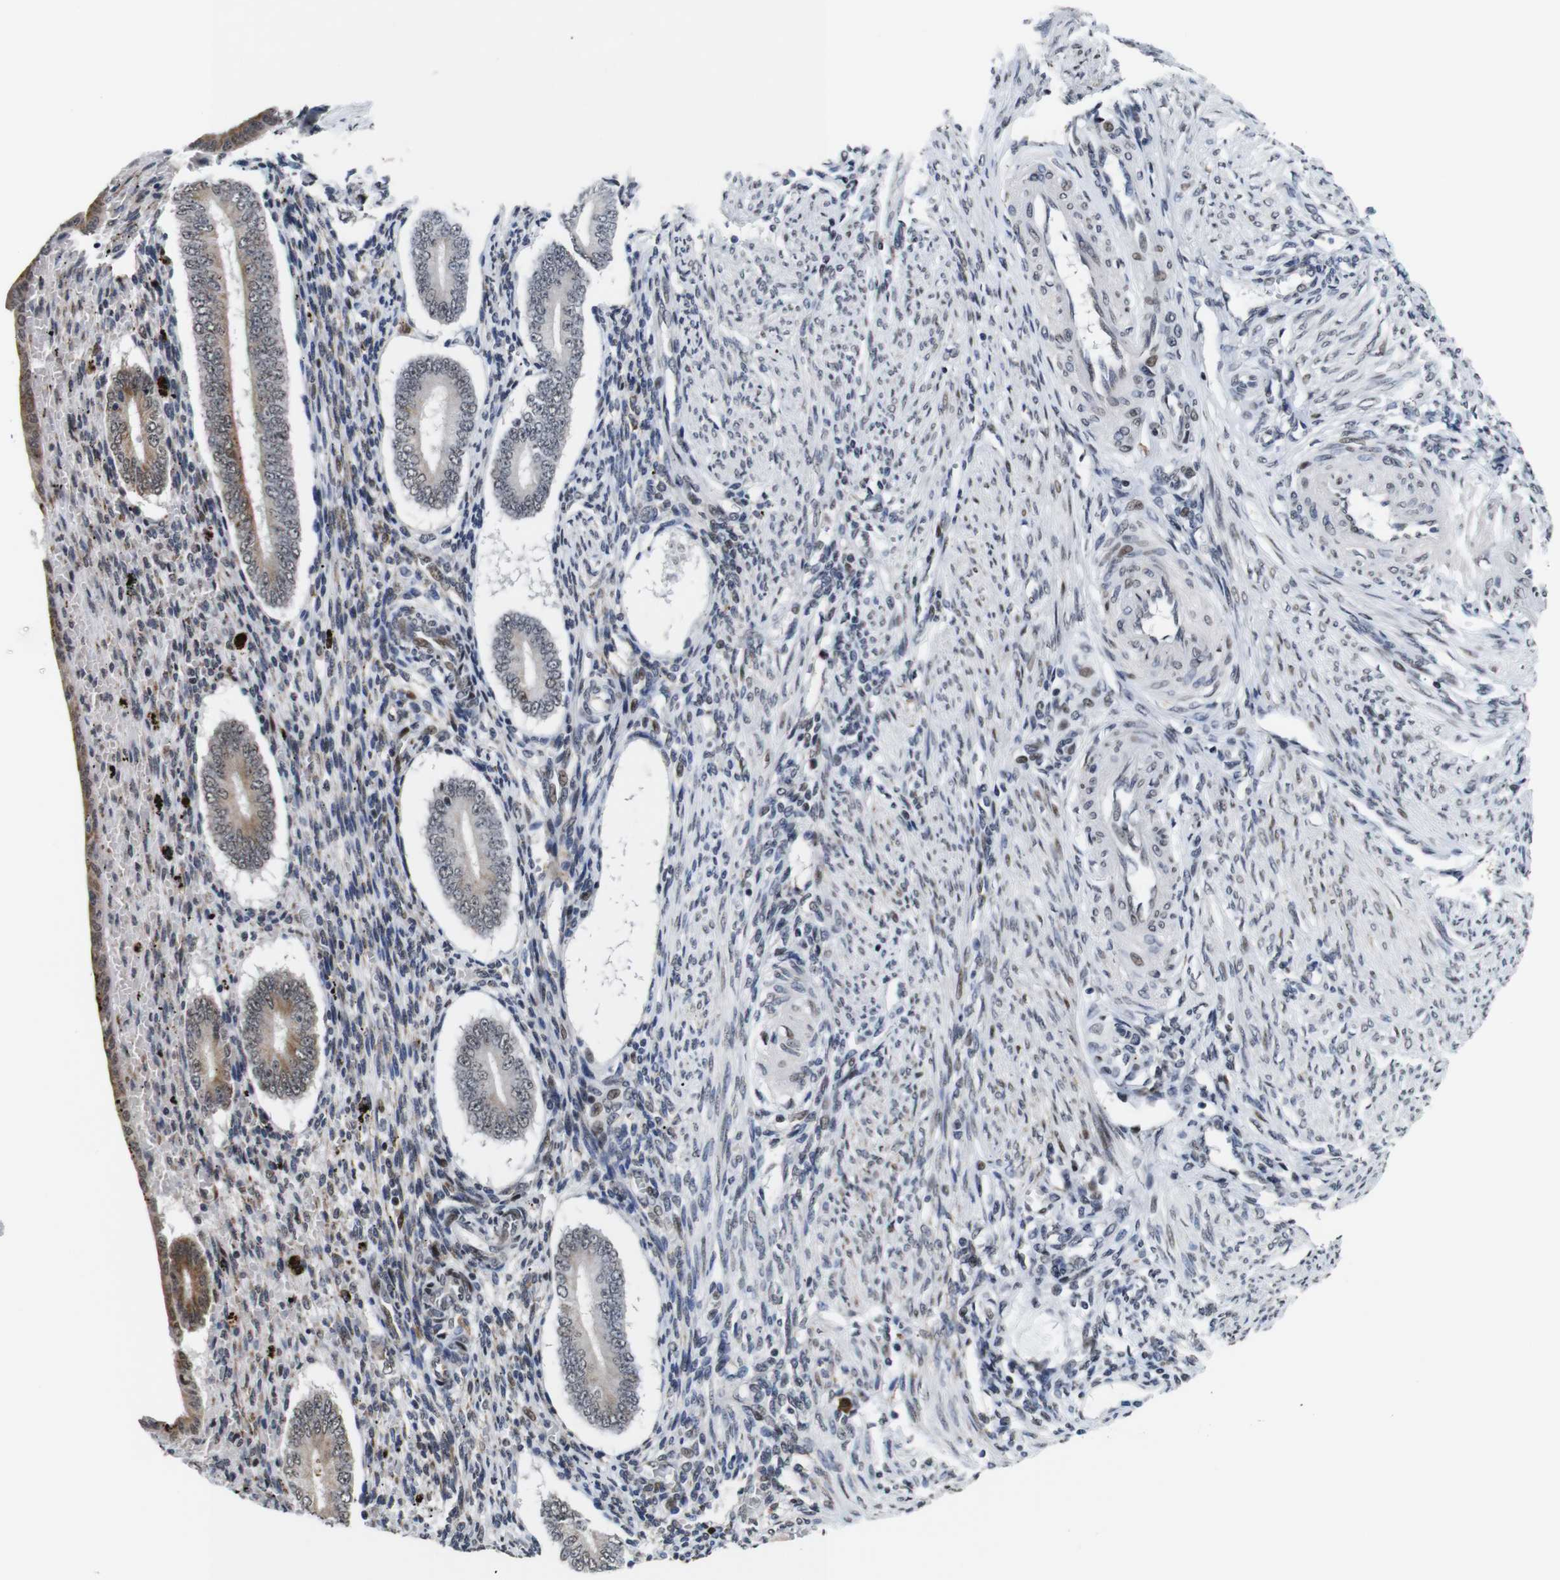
{"staining": {"intensity": "strong", "quantity": "<25%", "location": "cytoplasmic/membranous"}, "tissue": "endometrium", "cell_type": "Cells in endometrial stroma", "image_type": "normal", "snomed": [{"axis": "morphology", "description": "Normal tissue, NOS"}, {"axis": "topography", "description": "Endometrium"}], "caption": "This image displays immunohistochemistry (IHC) staining of unremarkable endometrium, with medium strong cytoplasmic/membranous staining in approximately <25% of cells in endometrial stroma.", "gene": "EIF4G1", "patient": {"sex": "female", "age": 42}}